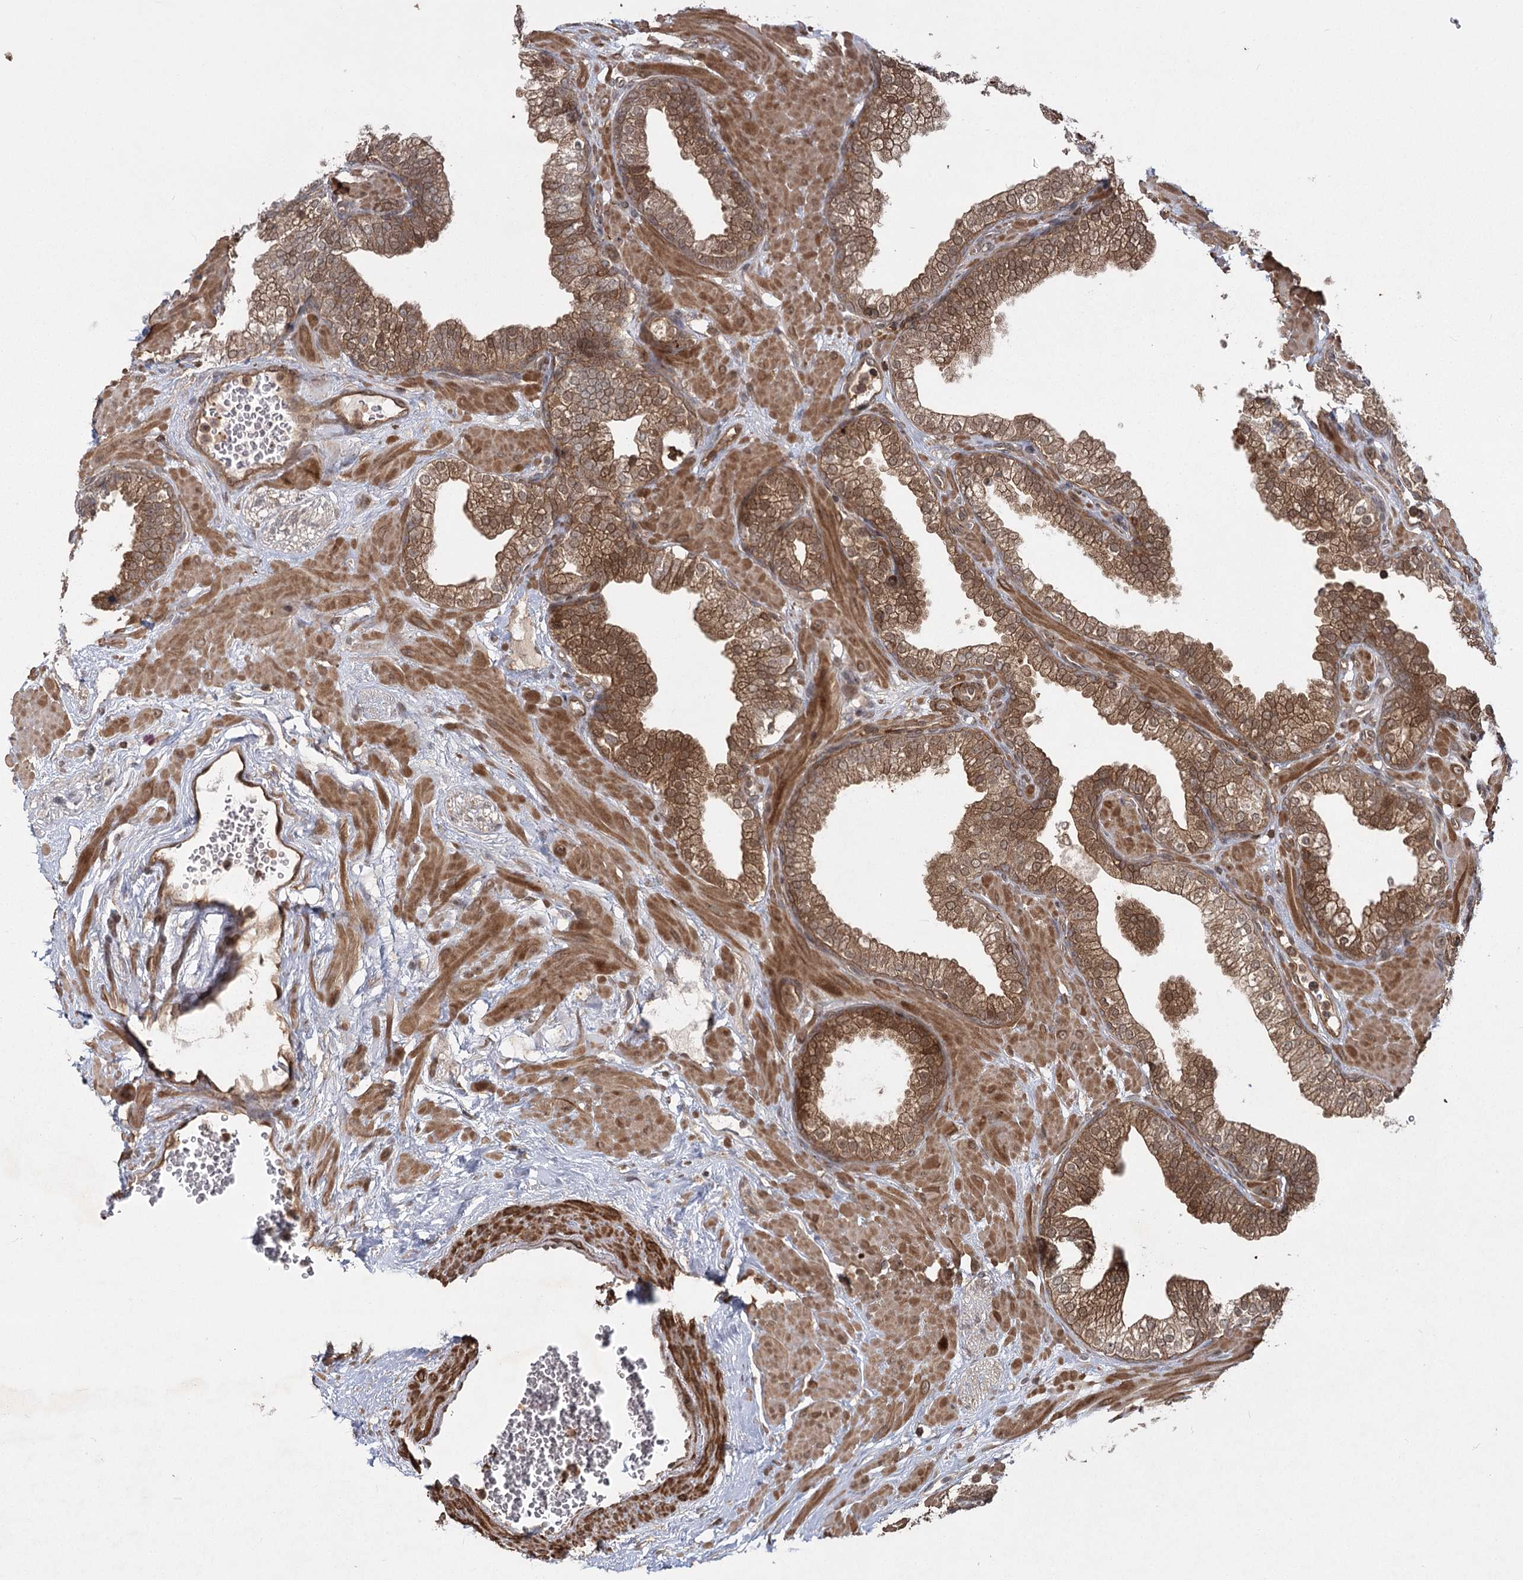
{"staining": {"intensity": "moderate", "quantity": ">75%", "location": "cytoplasmic/membranous,nuclear"}, "tissue": "prostate", "cell_type": "Glandular cells", "image_type": "normal", "snomed": [{"axis": "morphology", "description": "Normal tissue, NOS"}, {"axis": "morphology", "description": "Urothelial carcinoma, Low grade"}, {"axis": "topography", "description": "Urinary bladder"}, {"axis": "topography", "description": "Prostate"}], "caption": "IHC image of unremarkable prostate: prostate stained using IHC exhibits medium levels of moderate protein expression localized specifically in the cytoplasmic/membranous,nuclear of glandular cells, appearing as a cytoplasmic/membranous,nuclear brown color.", "gene": "MDFIC", "patient": {"sex": "male", "age": 60}}